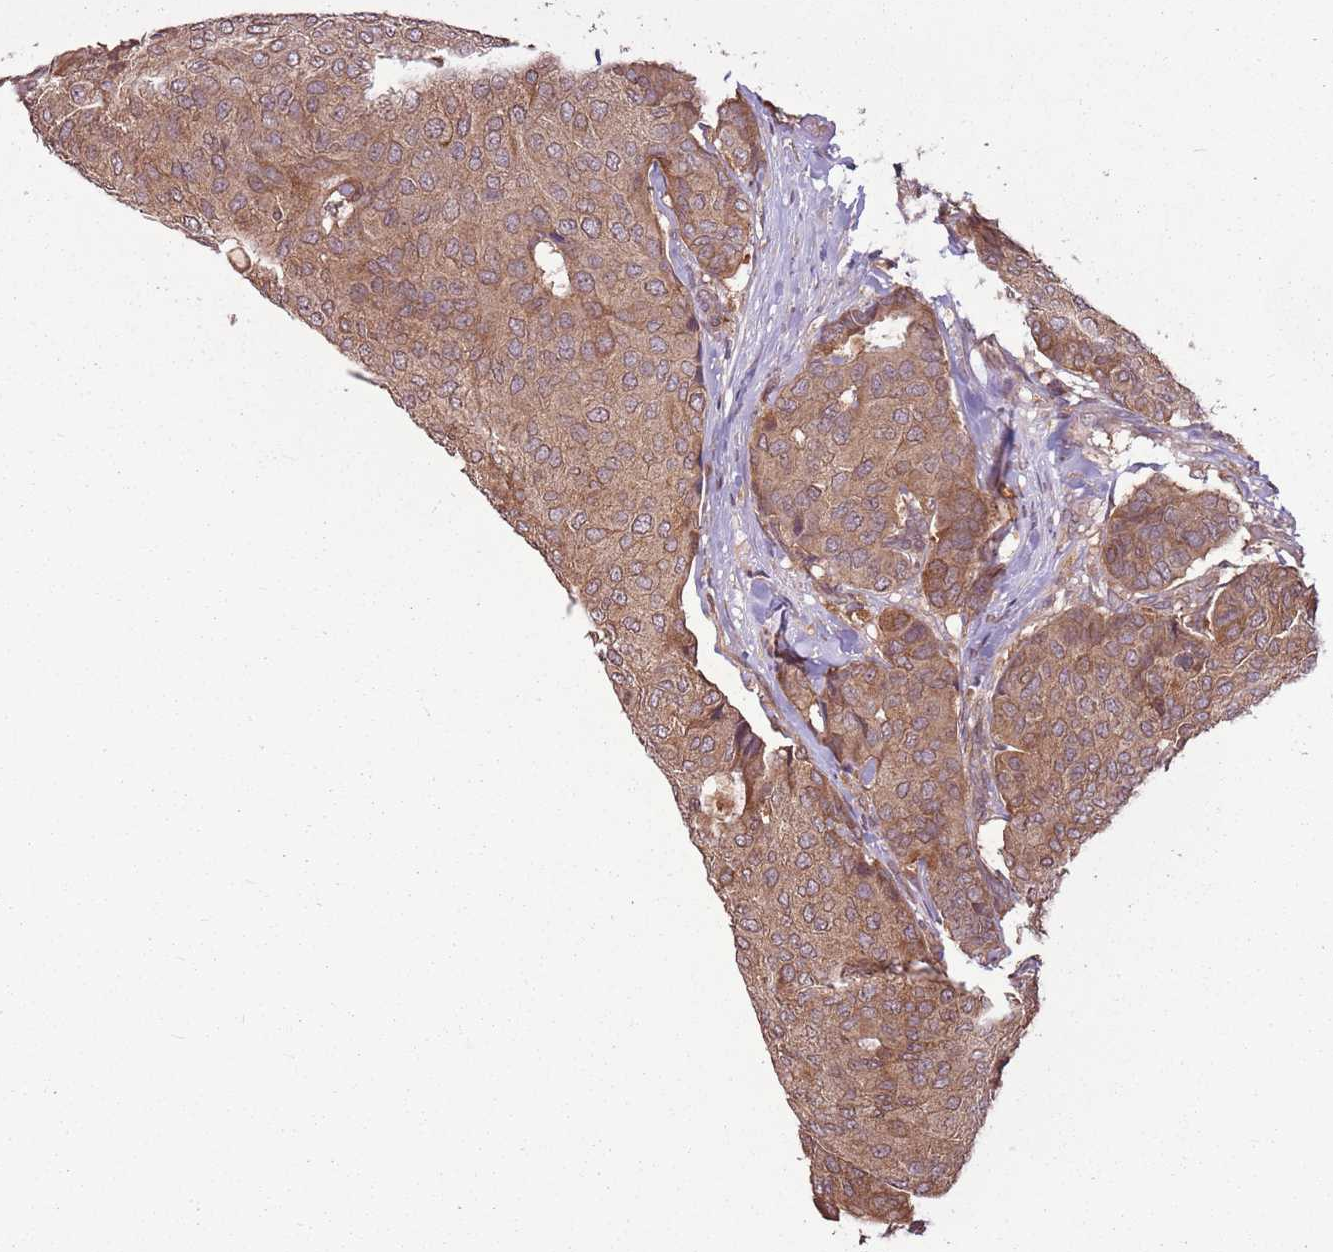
{"staining": {"intensity": "moderate", "quantity": ">75%", "location": "cytoplasmic/membranous"}, "tissue": "breast cancer", "cell_type": "Tumor cells", "image_type": "cancer", "snomed": [{"axis": "morphology", "description": "Duct carcinoma"}, {"axis": "topography", "description": "Breast"}], "caption": "Protein staining exhibits moderate cytoplasmic/membranous positivity in about >75% of tumor cells in infiltrating ductal carcinoma (breast).", "gene": "CAPN9", "patient": {"sex": "female", "age": 75}}